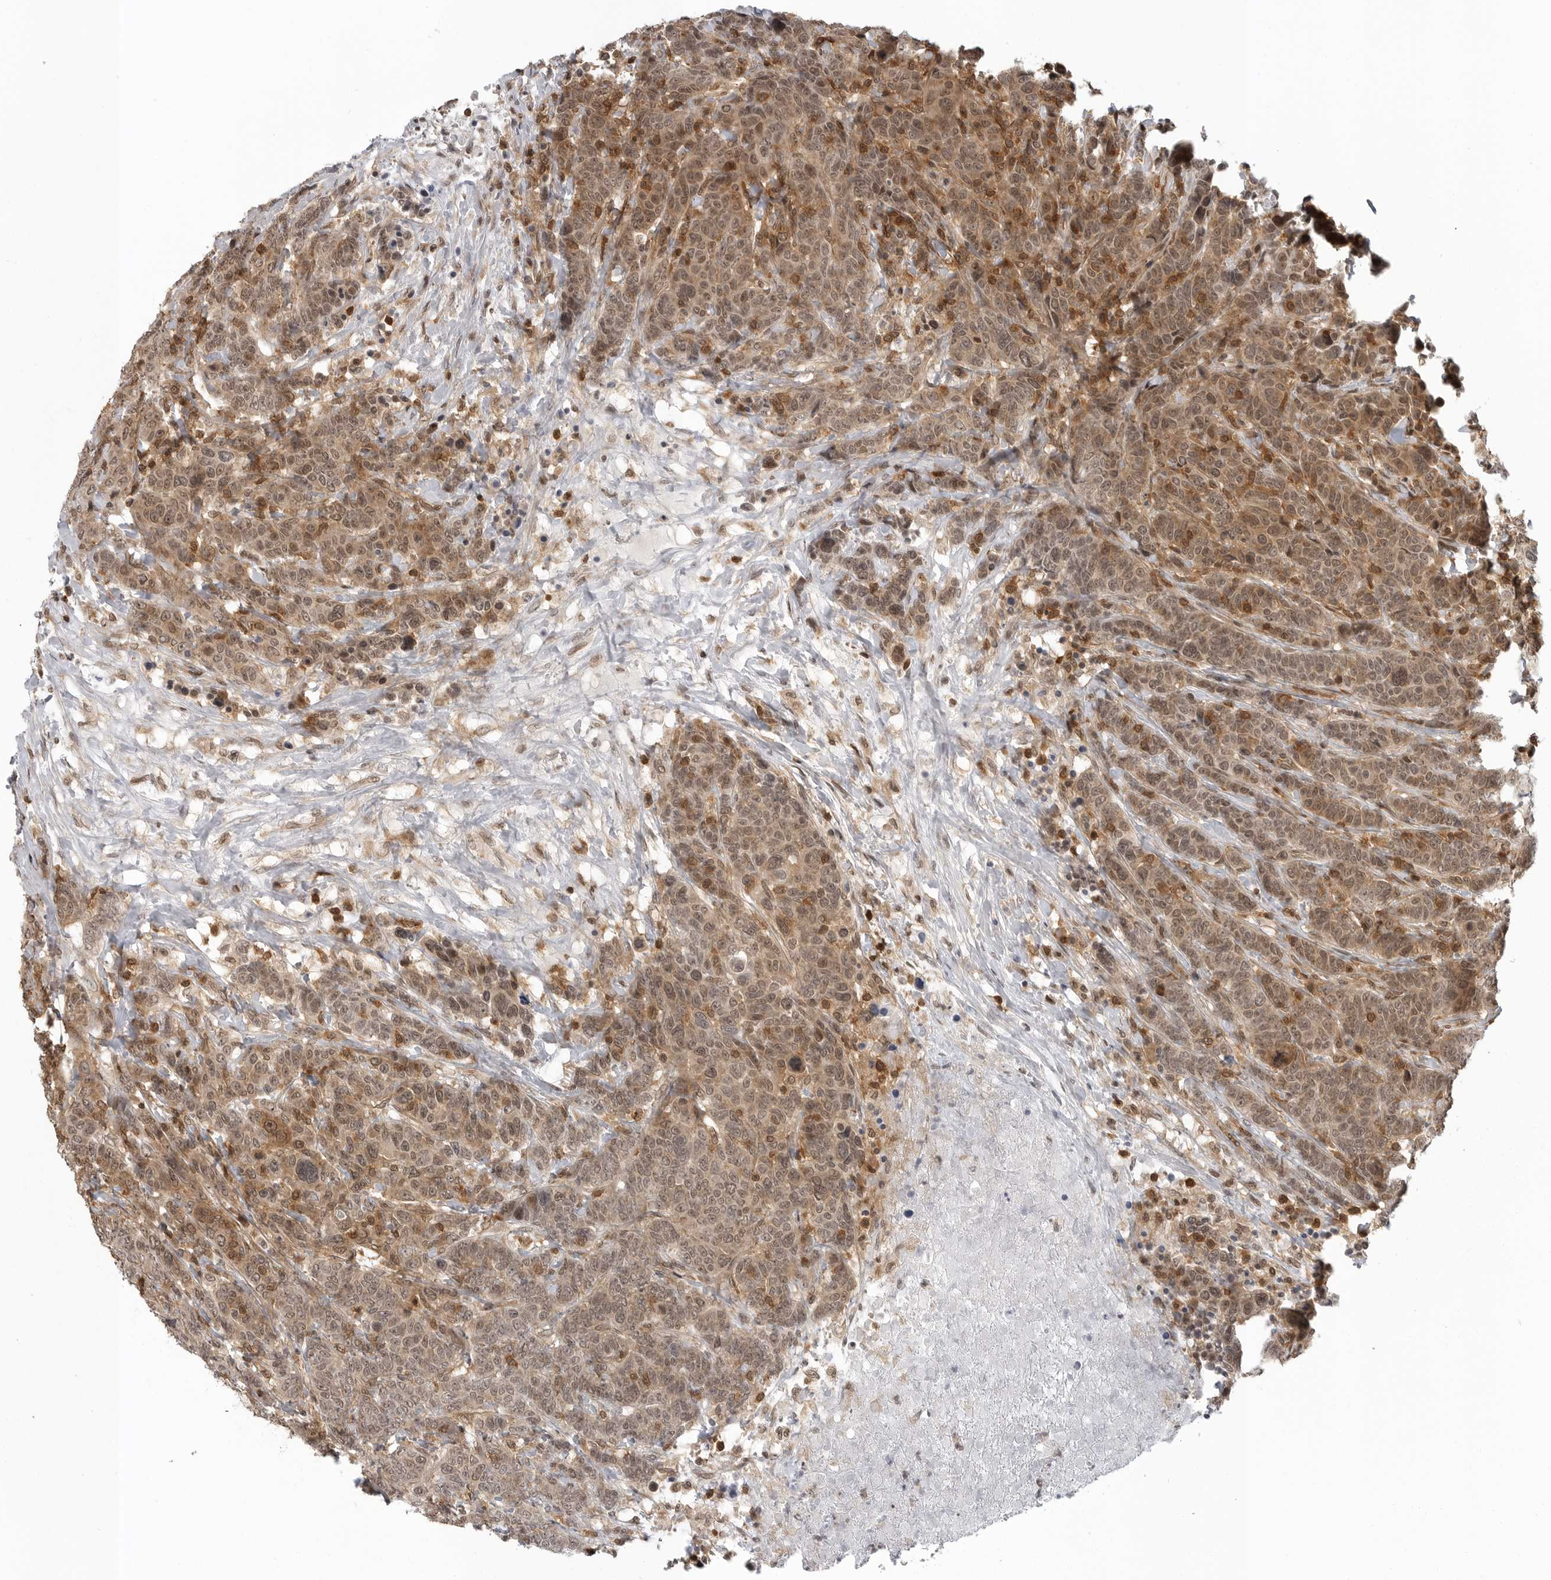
{"staining": {"intensity": "moderate", "quantity": ">75%", "location": "cytoplasmic/membranous,nuclear"}, "tissue": "breast cancer", "cell_type": "Tumor cells", "image_type": "cancer", "snomed": [{"axis": "morphology", "description": "Duct carcinoma"}, {"axis": "topography", "description": "Breast"}], "caption": "Breast cancer was stained to show a protein in brown. There is medium levels of moderate cytoplasmic/membranous and nuclear staining in approximately >75% of tumor cells.", "gene": "SZRD1", "patient": {"sex": "female", "age": 37}}